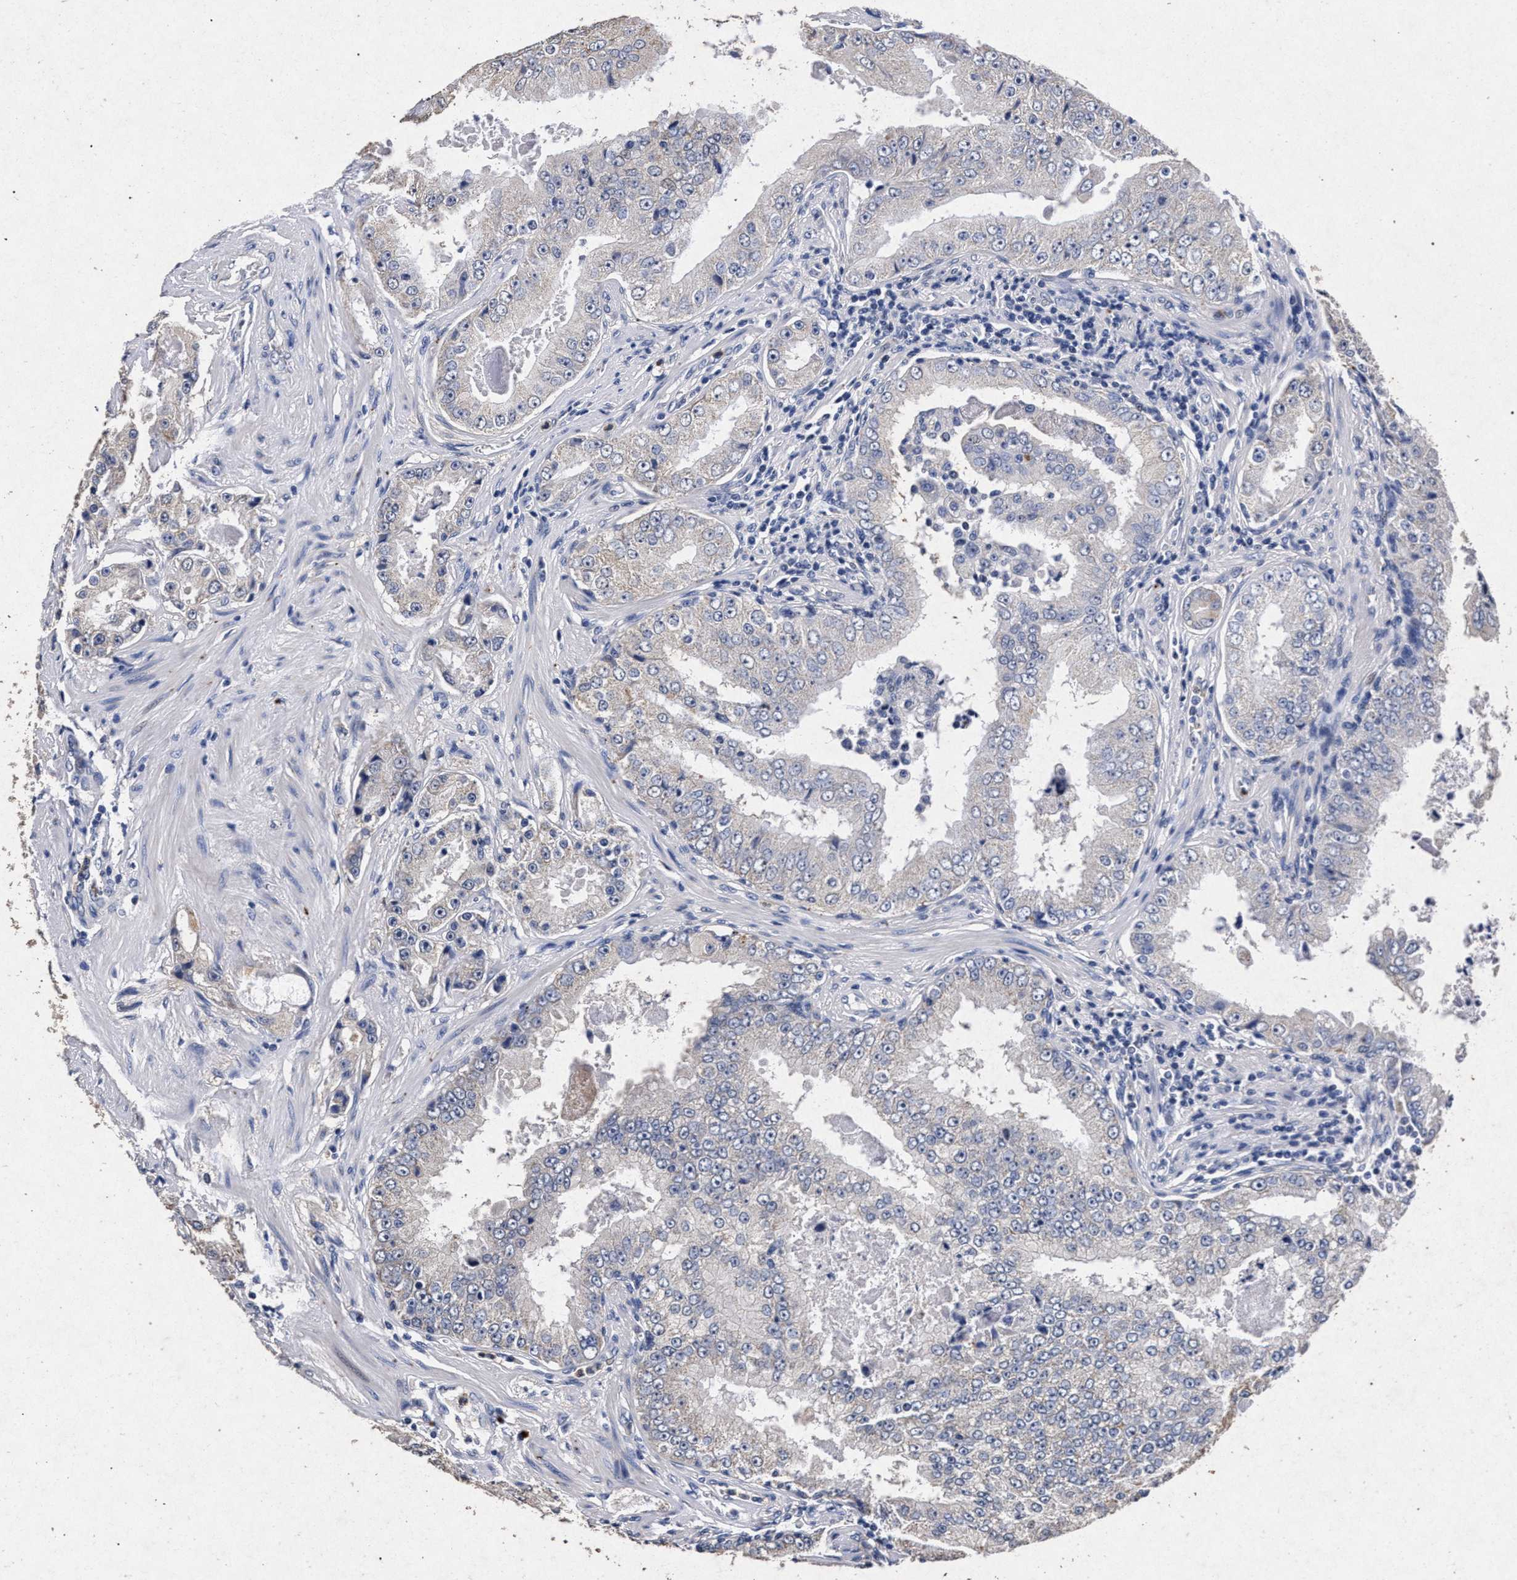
{"staining": {"intensity": "negative", "quantity": "none", "location": "none"}, "tissue": "prostate cancer", "cell_type": "Tumor cells", "image_type": "cancer", "snomed": [{"axis": "morphology", "description": "Adenocarcinoma, High grade"}, {"axis": "topography", "description": "Prostate"}], "caption": "The image shows no significant positivity in tumor cells of prostate cancer (high-grade adenocarcinoma).", "gene": "ATP1A2", "patient": {"sex": "male", "age": 73}}